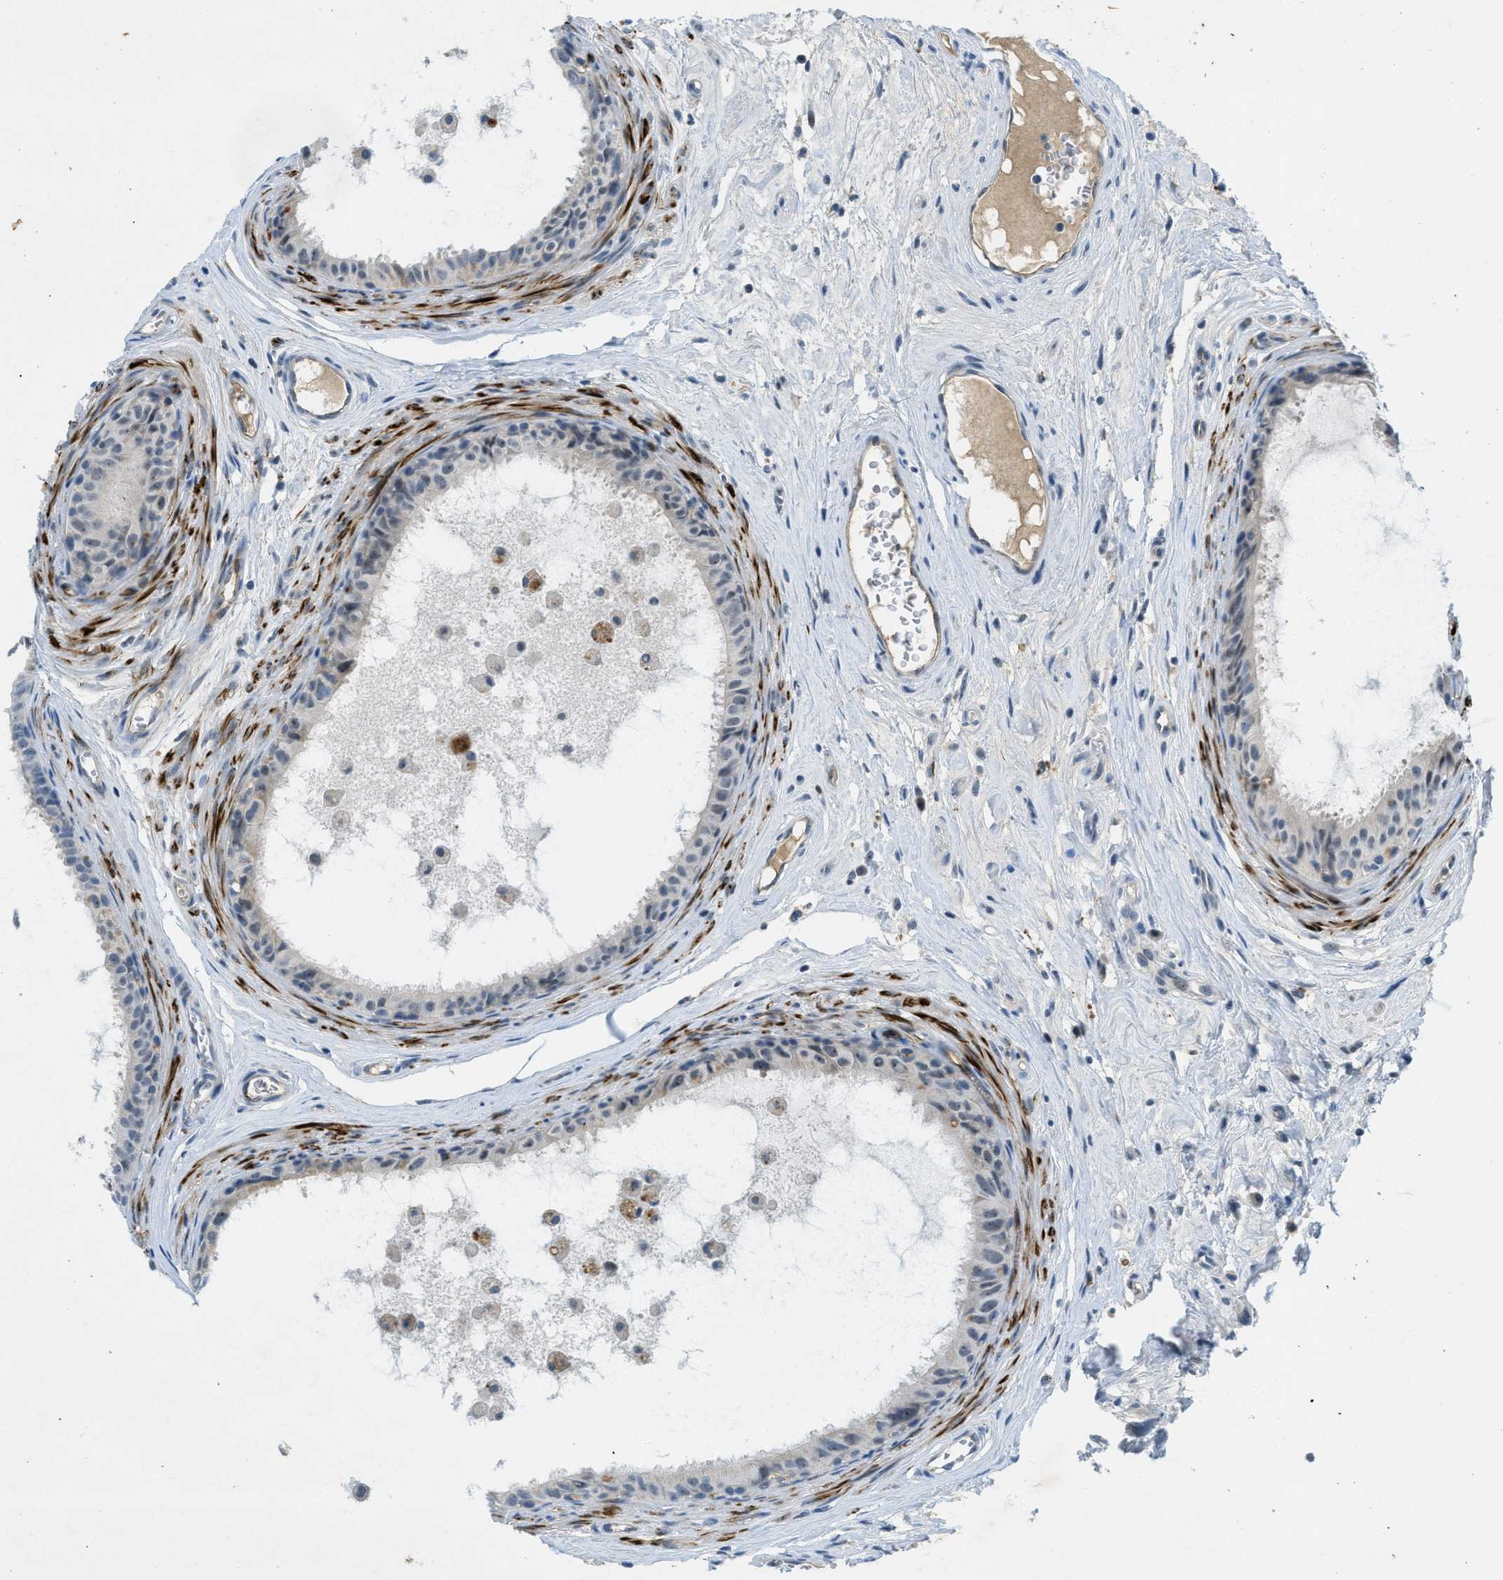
{"staining": {"intensity": "weak", "quantity": "<25%", "location": "cytoplasmic/membranous"}, "tissue": "epididymis", "cell_type": "Glandular cells", "image_type": "normal", "snomed": [{"axis": "morphology", "description": "Normal tissue, NOS"}, {"axis": "morphology", "description": "Inflammation, NOS"}, {"axis": "topography", "description": "Epididymis"}], "caption": "Benign epididymis was stained to show a protein in brown. There is no significant staining in glandular cells. (DAB immunohistochemistry with hematoxylin counter stain).", "gene": "SLCO2A1", "patient": {"sex": "male", "age": 85}}